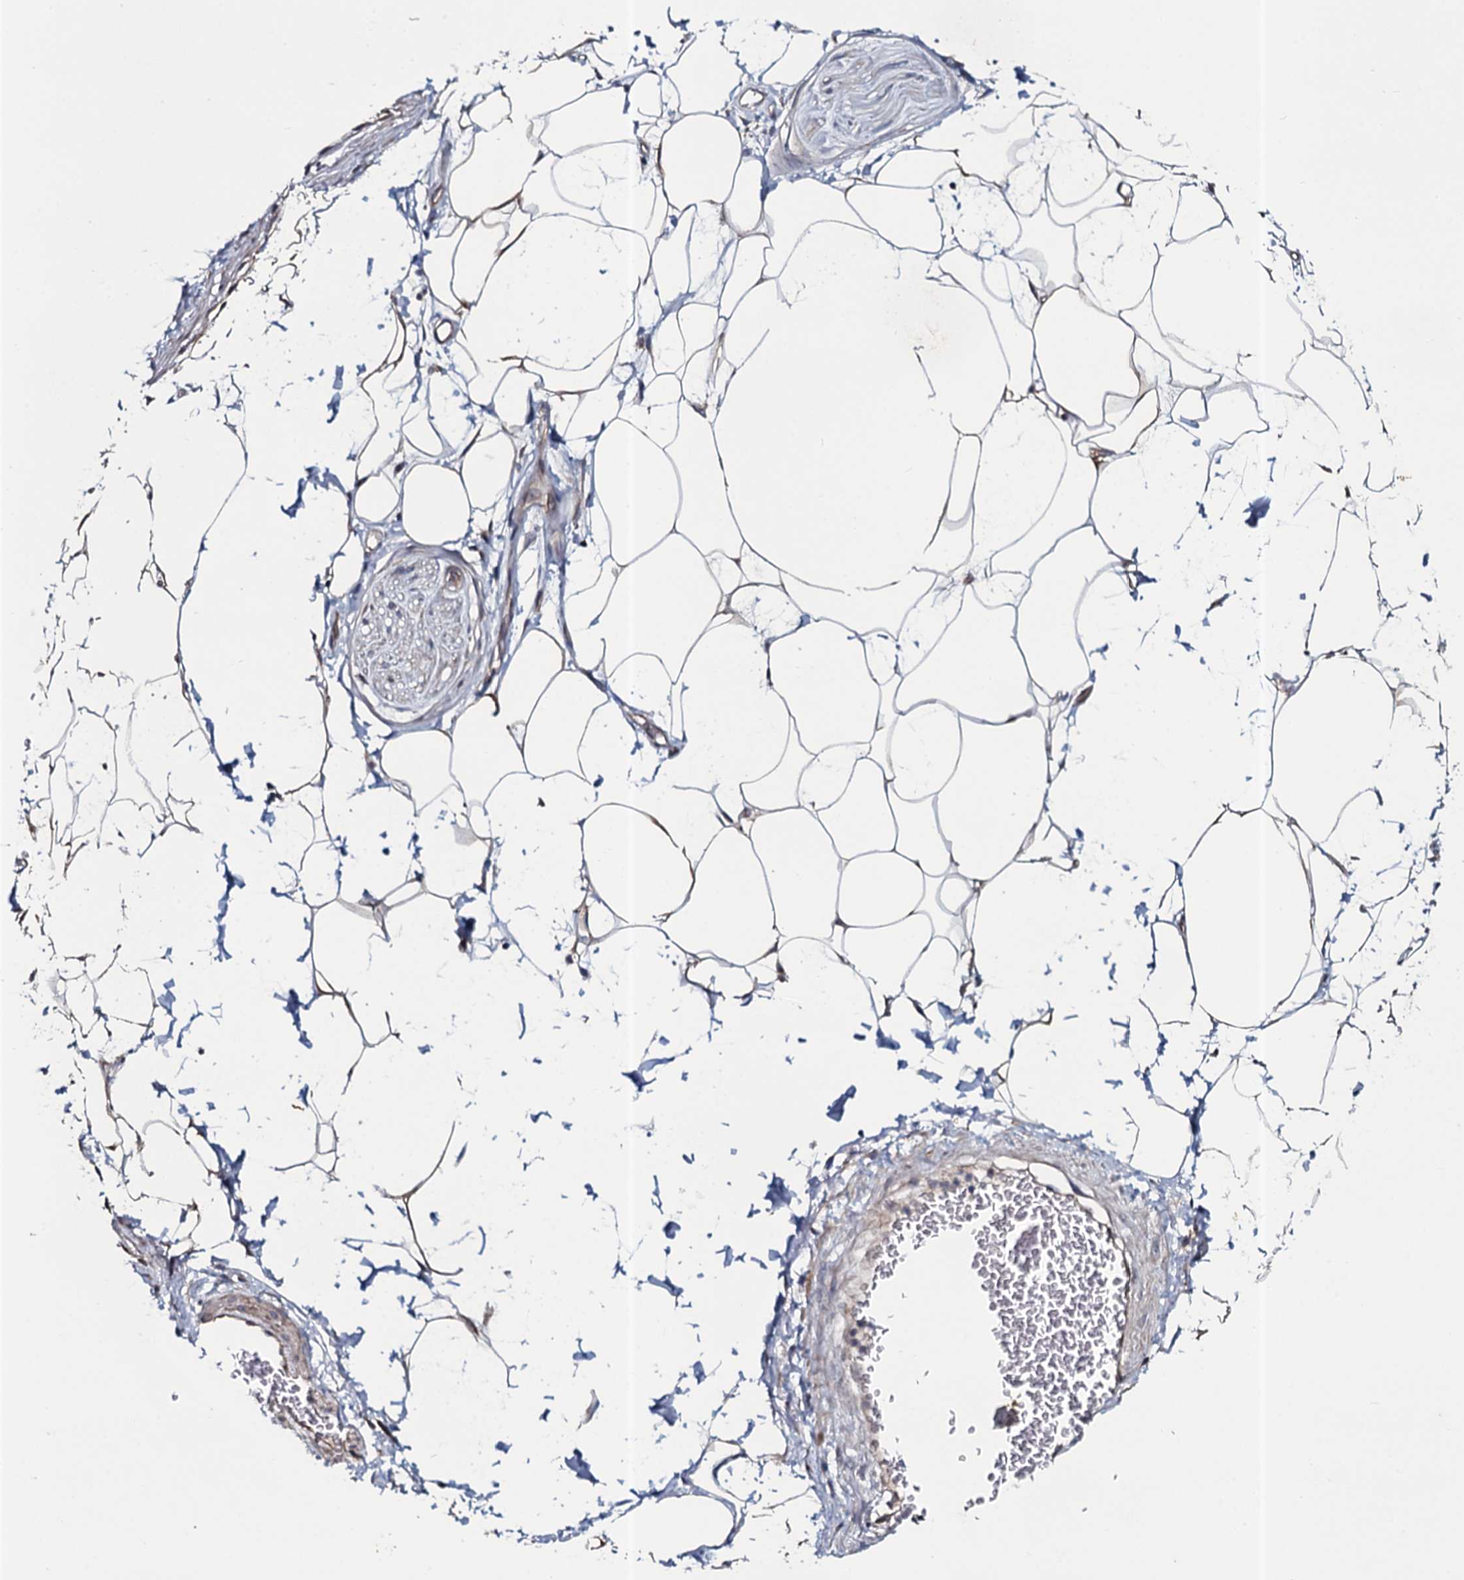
{"staining": {"intensity": "weak", "quantity": "25%-75%", "location": "cytoplasmic/membranous"}, "tissue": "adipose tissue", "cell_type": "Adipocytes", "image_type": "normal", "snomed": [{"axis": "morphology", "description": "Normal tissue, NOS"}, {"axis": "morphology", "description": "Adenocarcinoma, NOS"}, {"axis": "topography", "description": "Rectum"}, {"axis": "topography", "description": "Vagina"}, {"axis": "topography", "description": "Peripheral nerve tissue"}], "caption": "Immunohistochemistry (IHC) (DAB) staining of unremarkable human adipose tissue reveals weak cytoplasmic/membranous protein staining in approximately 25%-75% of adipocytes. The staining is performed using DAB brown chromogen to label protein expression. The nuclei are counter-stained blue using hematoxylin.", "gene": "TMEM151A", "patient": {"sex": "female", "age": 71}}